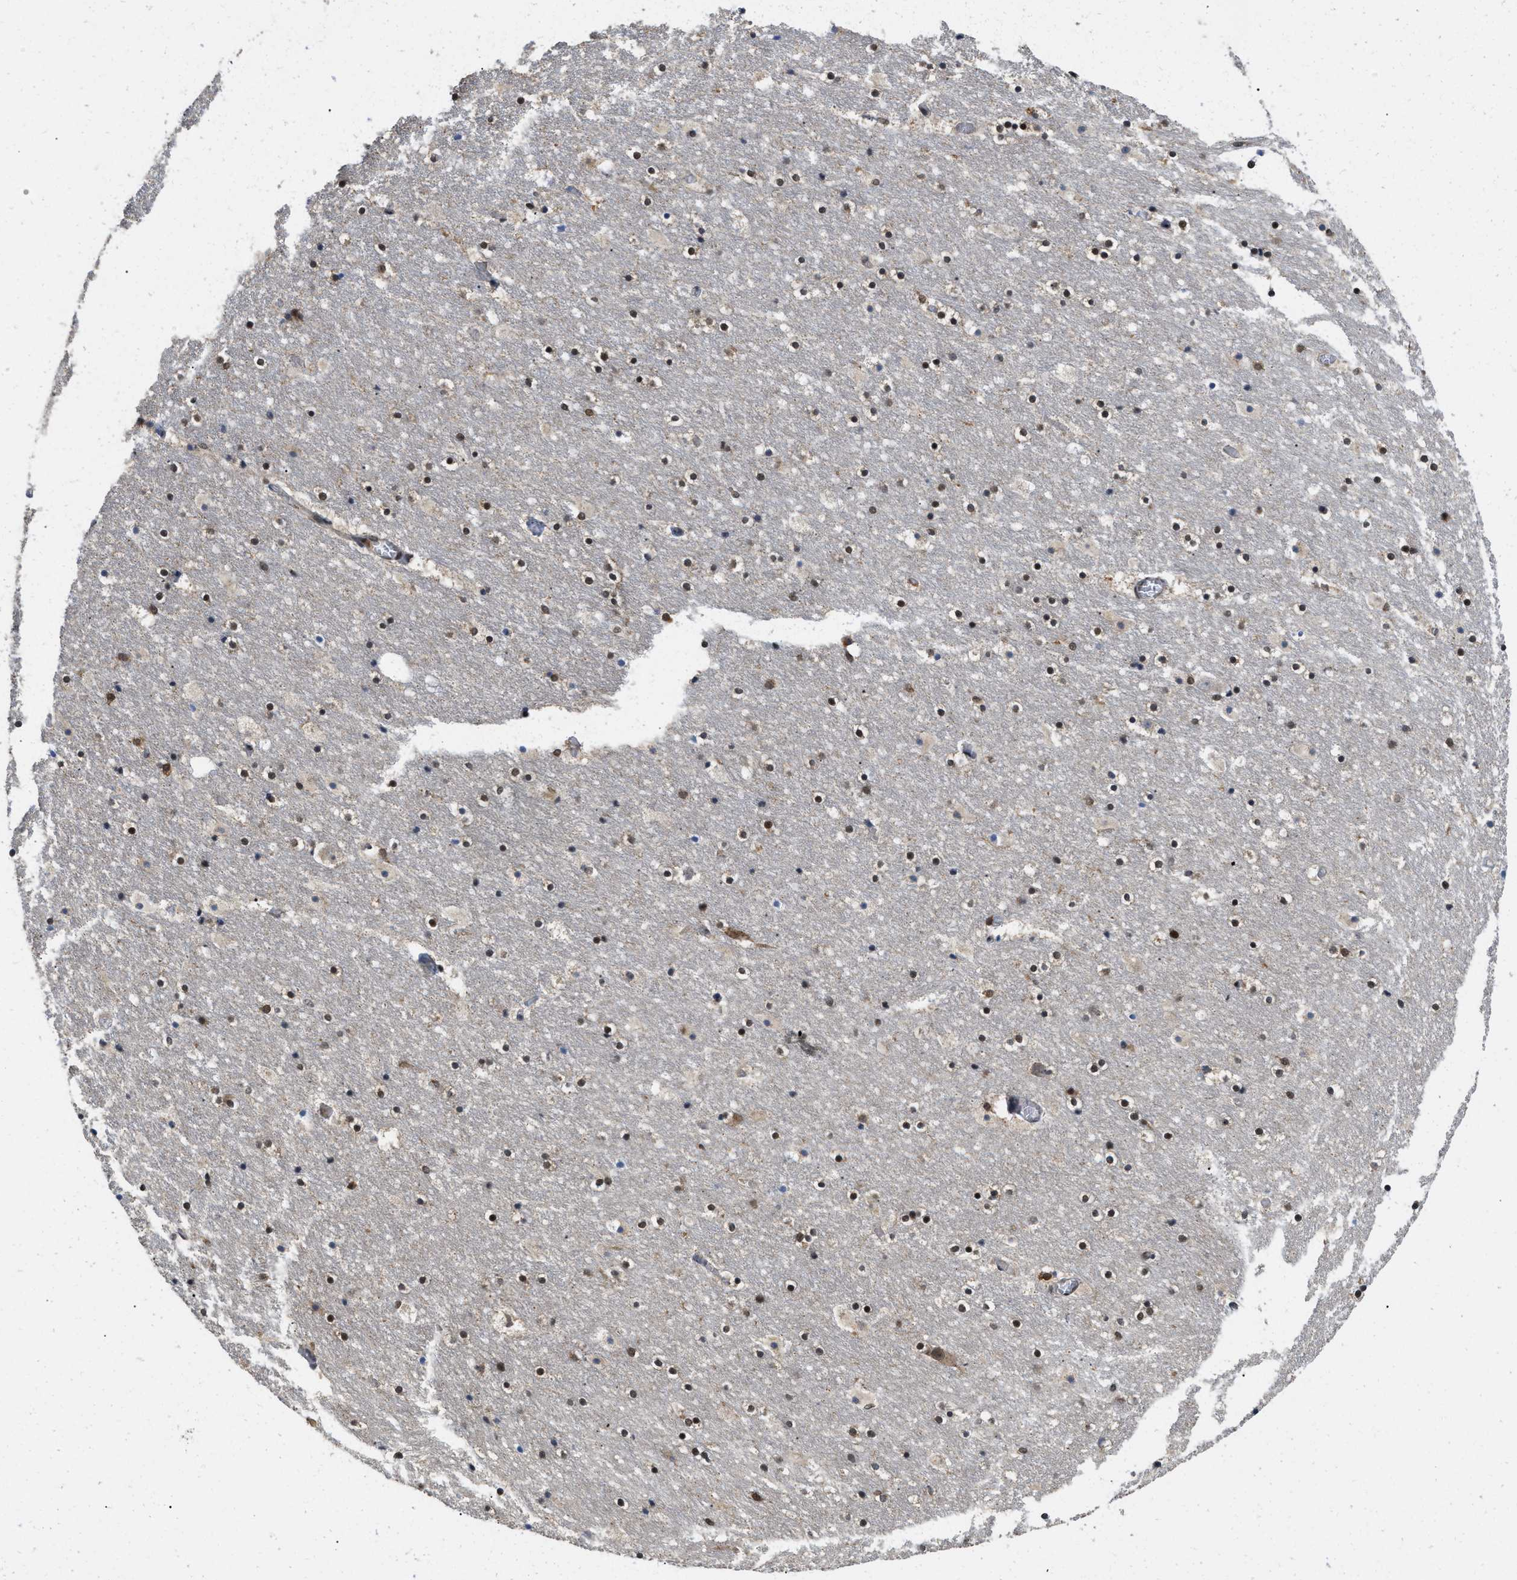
{"staining": {"intensity": "weak", "quantity": "25%-75%", "location": "nuclear"}, "tissue": "hippocampus", "cell_type": "Glial cells", "image_type": "normal", "snomed": [{"axis": "morphology", "description": "Normal tissue, NOS"}, {"axis": "topography", "description": "Hippocampus"}], "caption": "Weak nuclear protein staining is present in approximately 25%-75% of glial cells in hippocampus. The protein of interest is stained brown, and the nuclei are stained in blue (DAB (3,3'-diaminobenzidine) IHC with brightfield microscopy, high magnification).", "gene": "ATF7IP", "patient": {"sex": "male", "age": 45}}